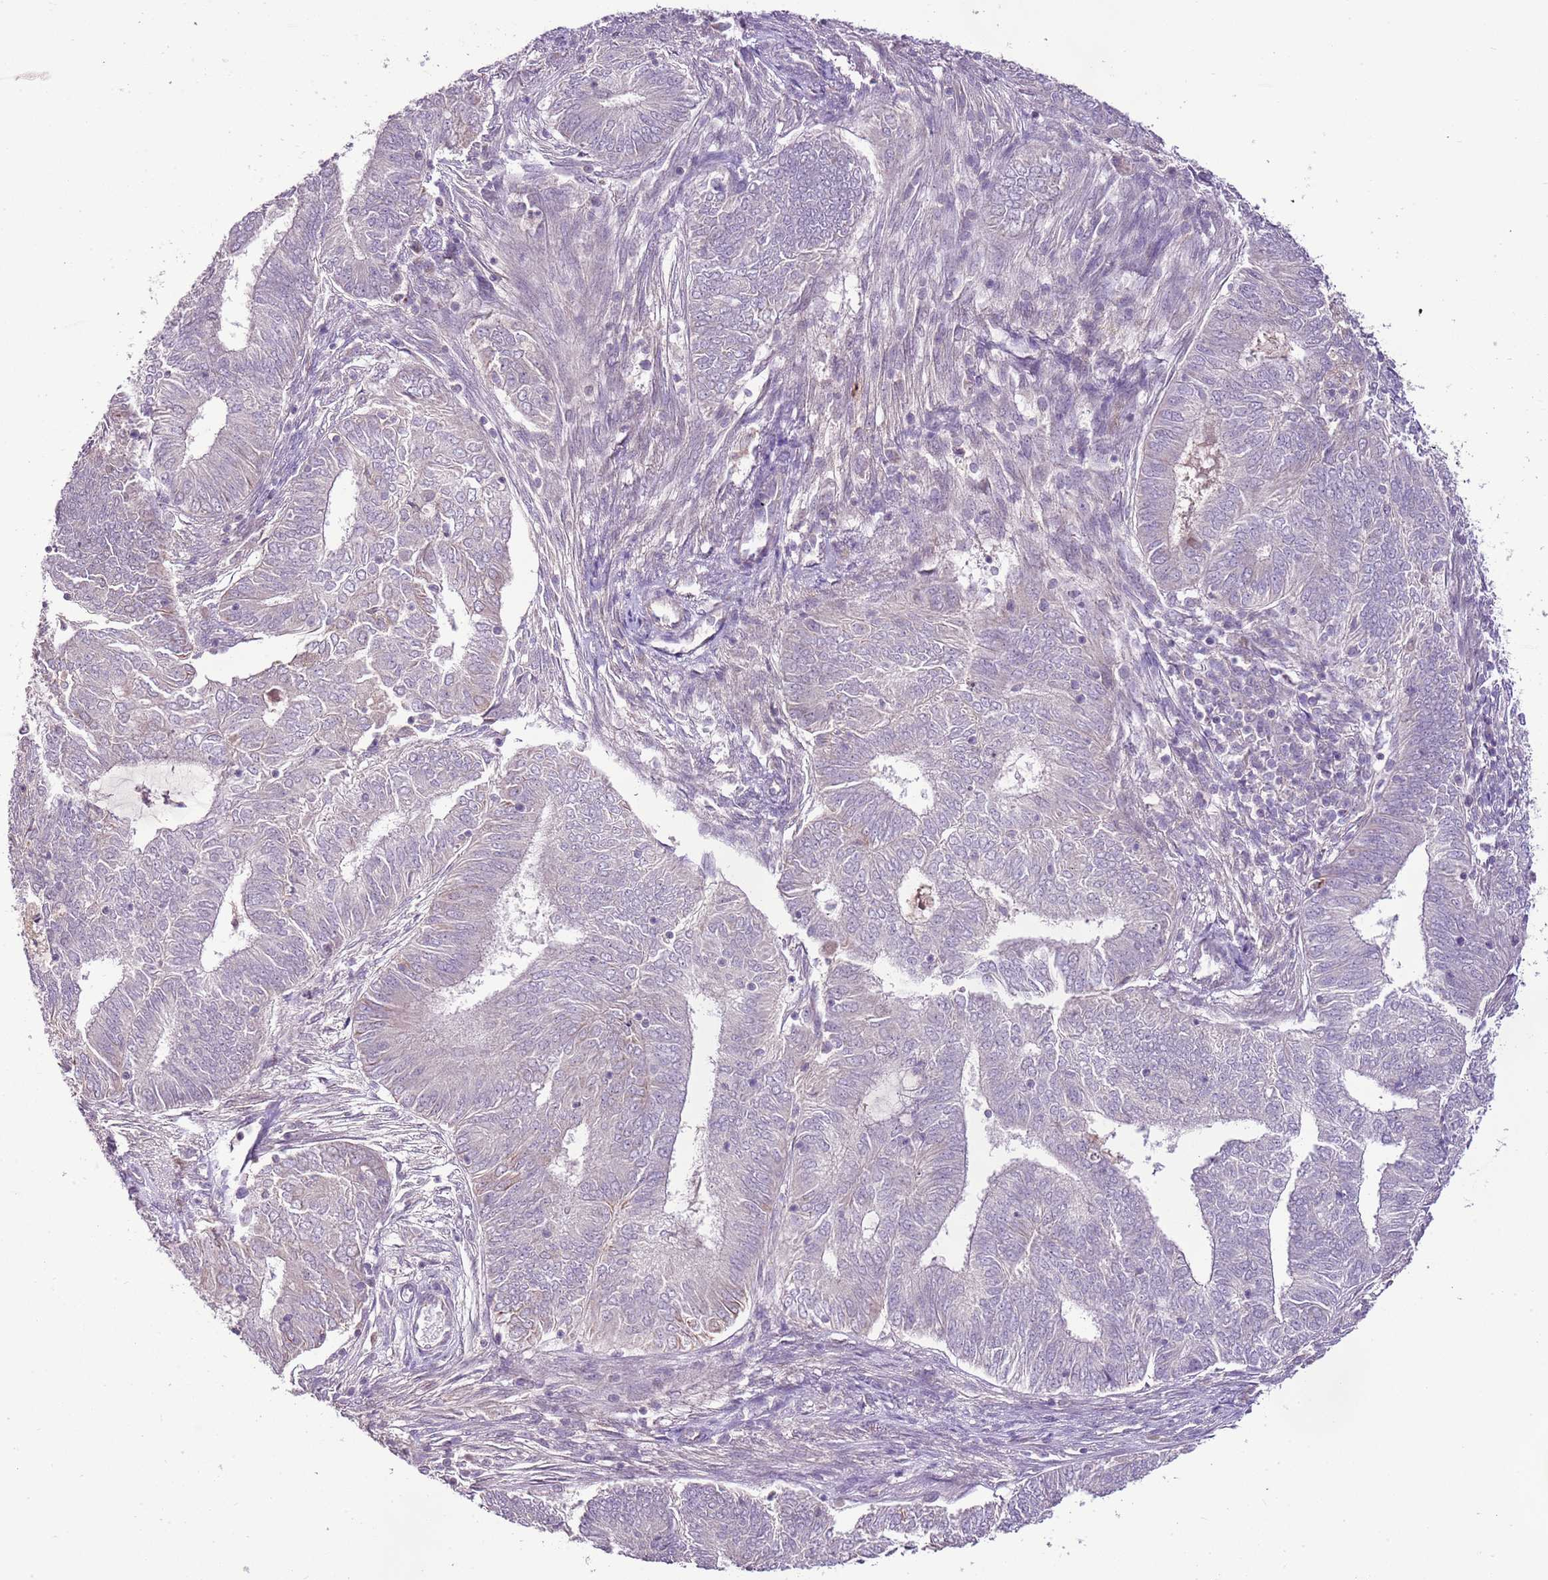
{"staining": {"intensity": "moderate", "quantity": "<25%", "location": "cytoplasmic/membranous"}, "tissue": "endometrial cancer", "cell_type": "Tumor cells", "image_type": "cancer", "snomed": [{"axis": "morphology", "description": "Adenocarcinoma, NOS"}, {"axis": "topography", "description": "Endometrium"}], "caption": "Protein expression analysis of endometrial cancer (adenocarcinoma) demonstrates moderate cytoplasmic/membranous positivity in about <25% of tumor cells.", "gene": "CMKLR1", "patient": {"sex": "female", "age": 62}}